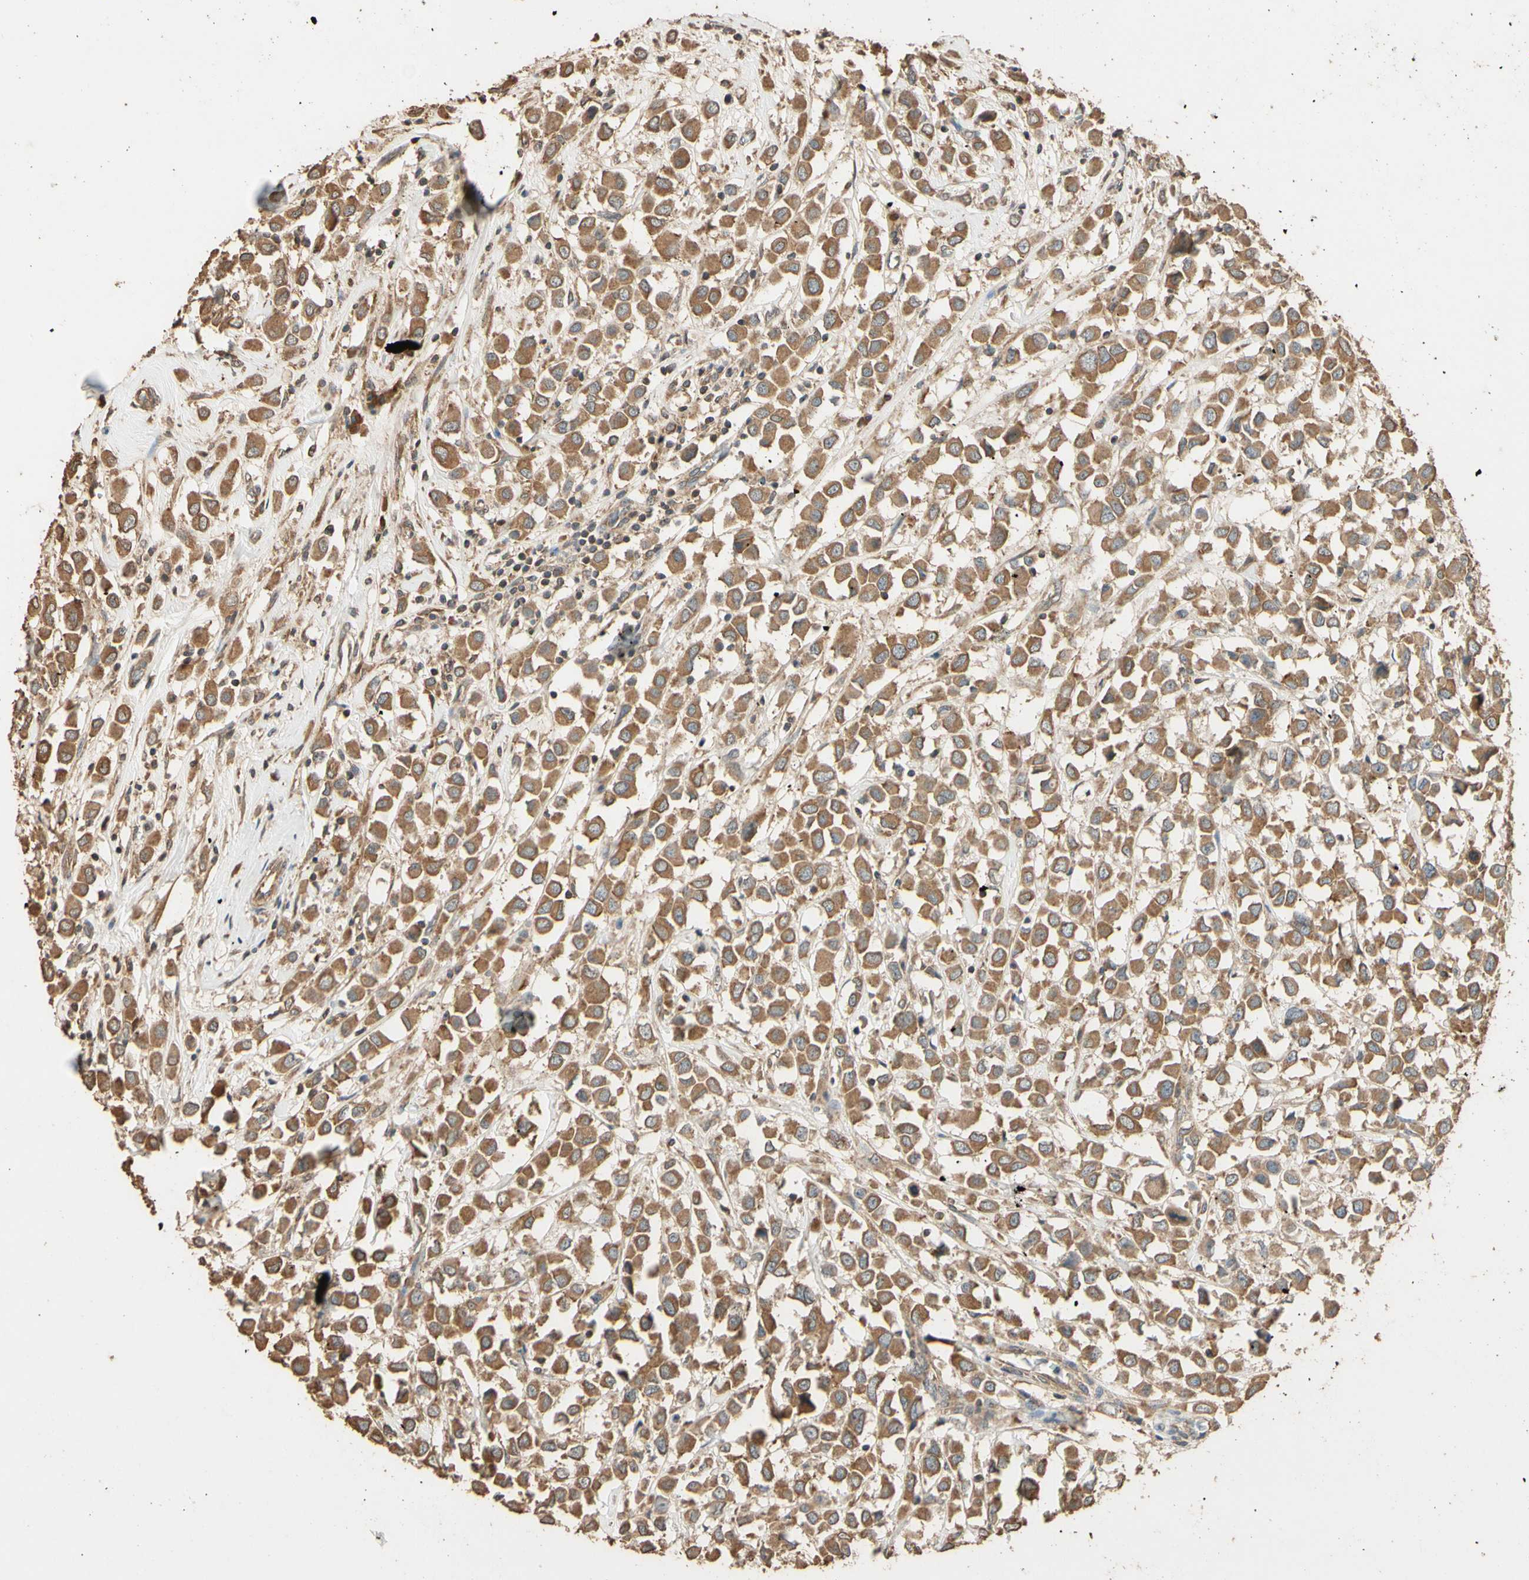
{"staining": {"intensity": "moderate", "quantity": ">75%", "location": "cytoplasmic/membranous"}, "tissue": "breast cancer", "cell_type": "Tumor cells", "image_type": "cancer", "snomed": [{"axis": "morphology", "description": "Duct carcinoma"}, {"axis": "topography", "description": "Breast"}], "caption": "This is an image of immunohistochemistry staining of breast cancer, which shows moderate positivity in the cytoplasmic/membranous of tumor cells.", "gene": "STX18", "patient": {"sex": "female", "age": 61}}